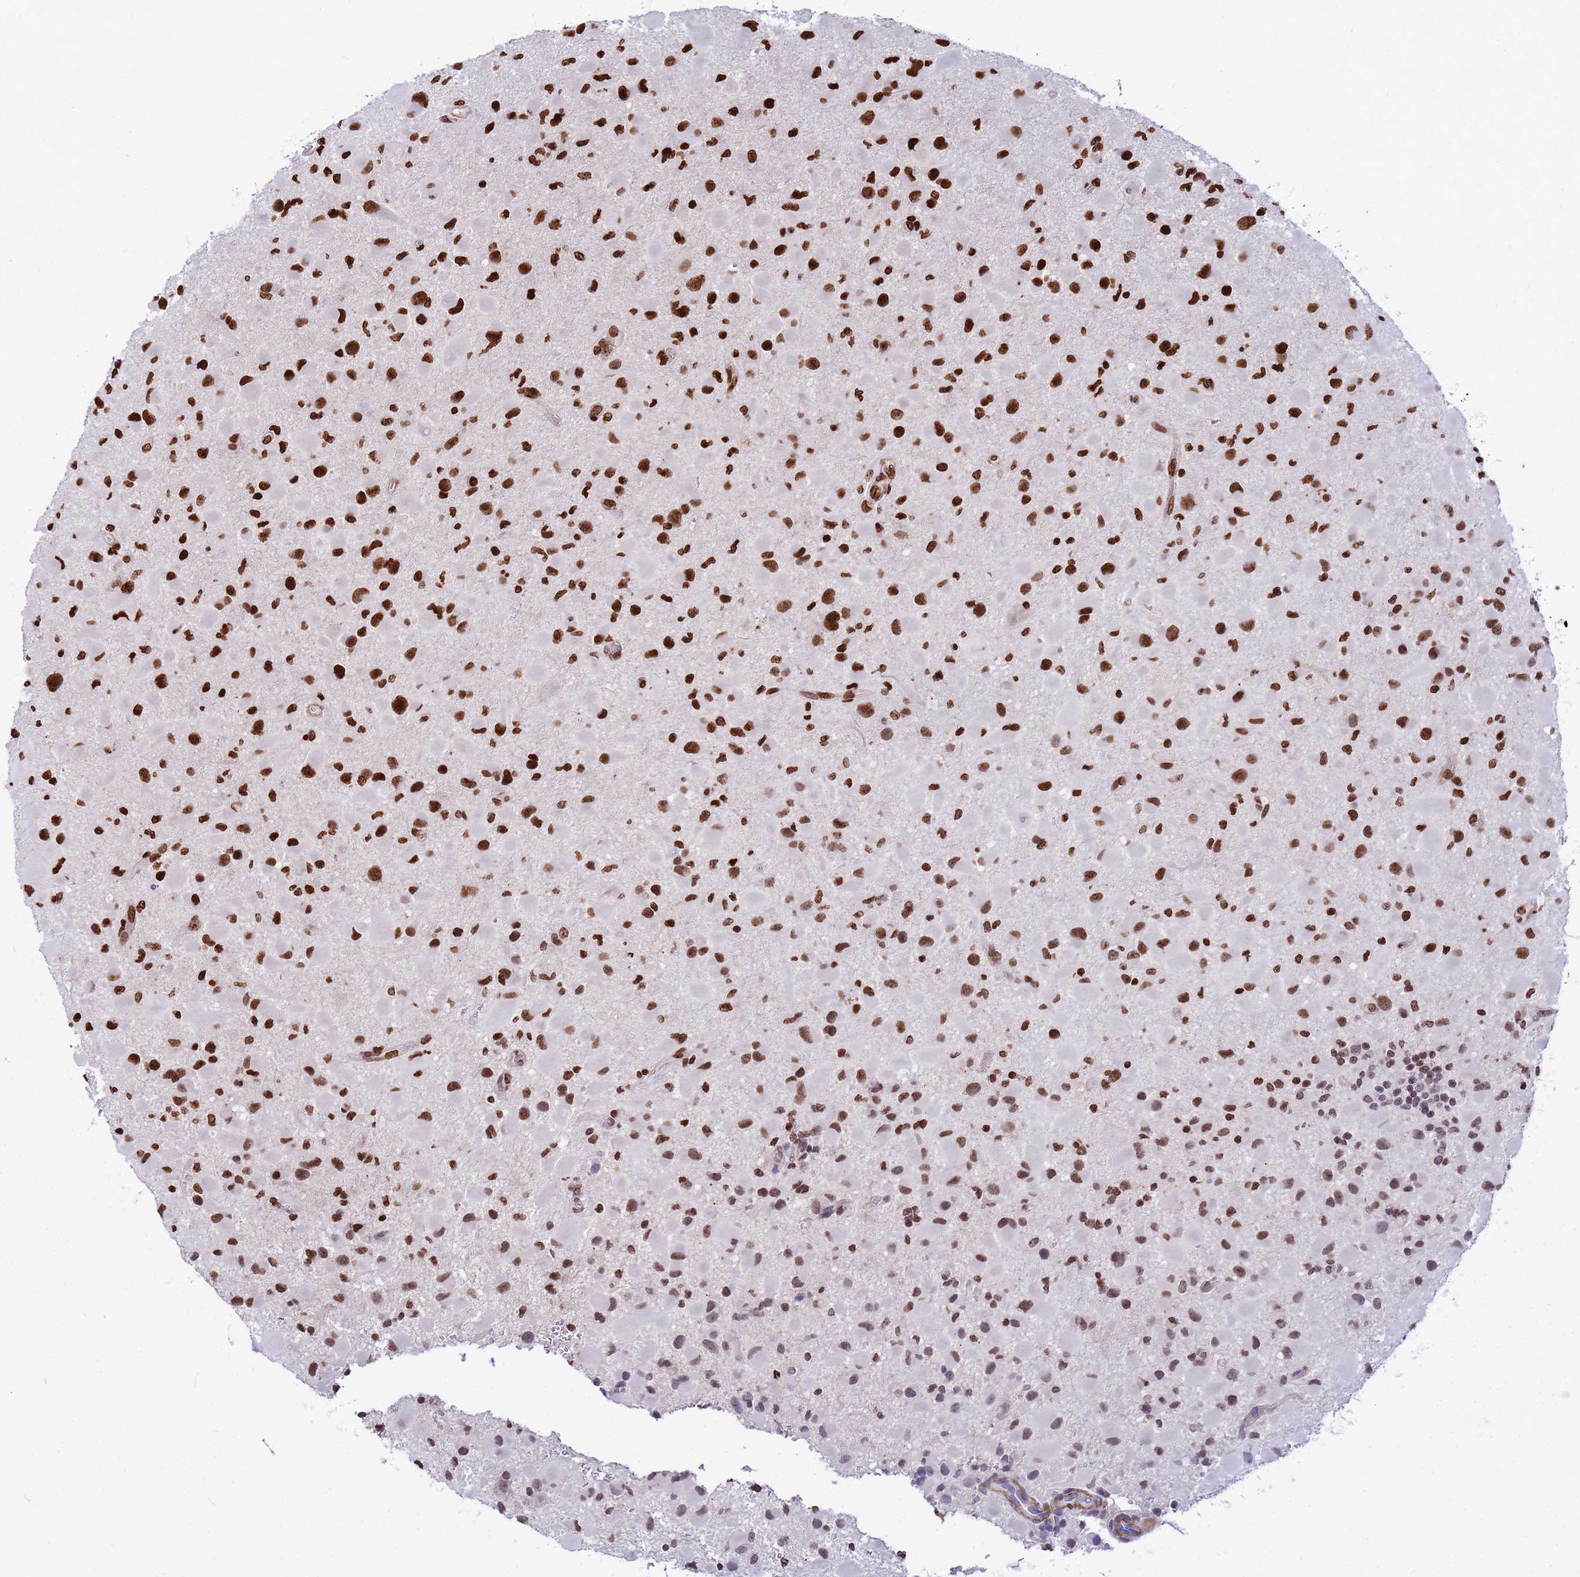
{"staining": {"intensity": "strong", "quantity": ">75%", "location": "nuclear"}, "tissue": "glioma", "cell_type": "Tumor cells", "image_type": "cancer", "snomed": [{"axis": "morphology", "description": "Glioma, malignant, Low grade"}, {"axis": "topography", "description": "Brain"}], "caption": "Malignant glioma (low-grade) stained with immunohistochemistry (IHC) demonstrates strong nuclear positivity in approximately >75% of tumor cells.", "gene": "ORM1", "patient": {"sex": "female", "age": 32}}